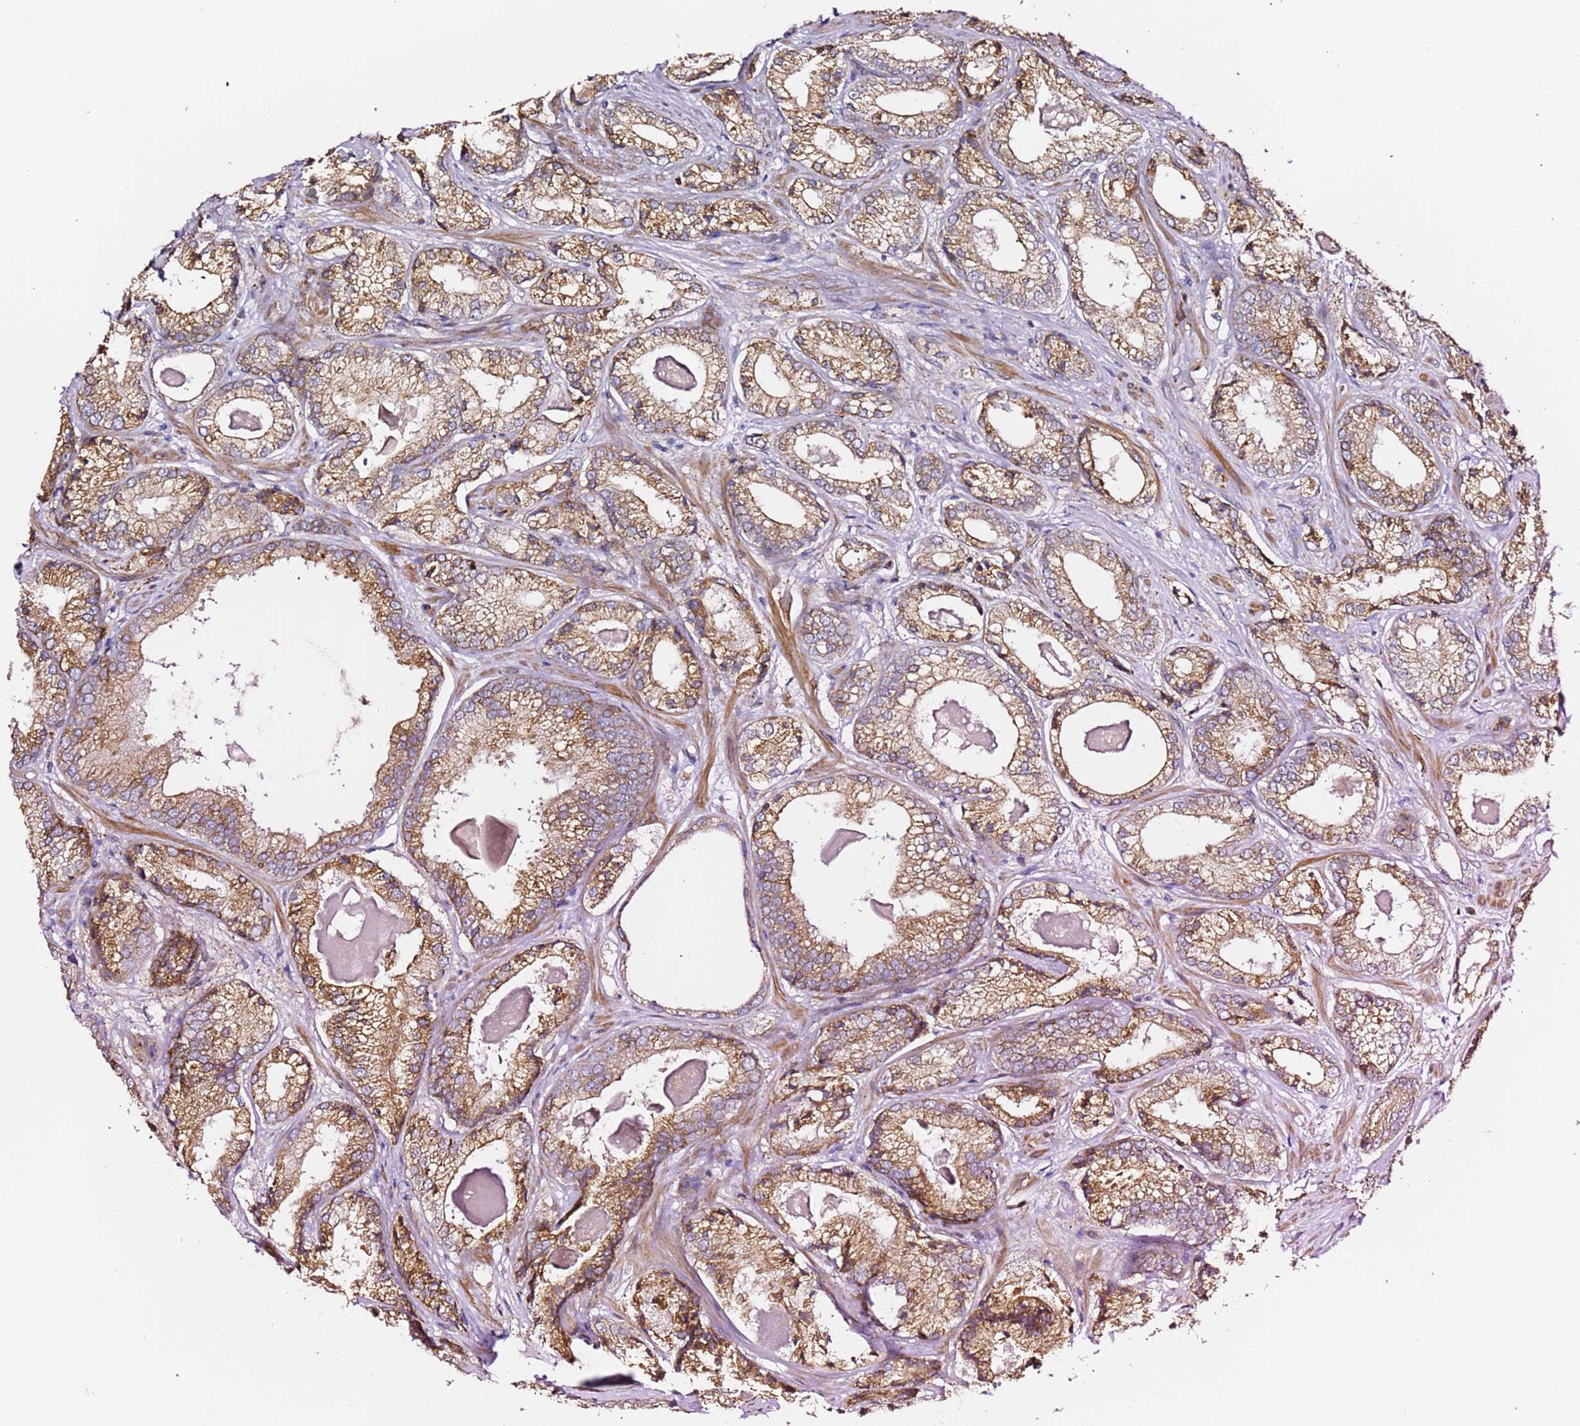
{"staining": {"intensity": "moderate", "quantity": ">75%", "location": "cytoplasmic/membranous"}, "tissue": "prostate cancer", "cell_type": "Tumor cells", "image_type": "cancer", "snomed": [{"axis": "morphology", "description": "Adenocarcinoma, Low grade"}, {"axis": "topography", "description": "Prostate"}], "caption": "Tumor cells show medium levels of moderate cytoplasmic/membranous expression in about >75% of cells in human prostate low-grade adenocarcinoma.", "gene": "HSD17B7", "patient": {"sex": "male", "age": 68}}